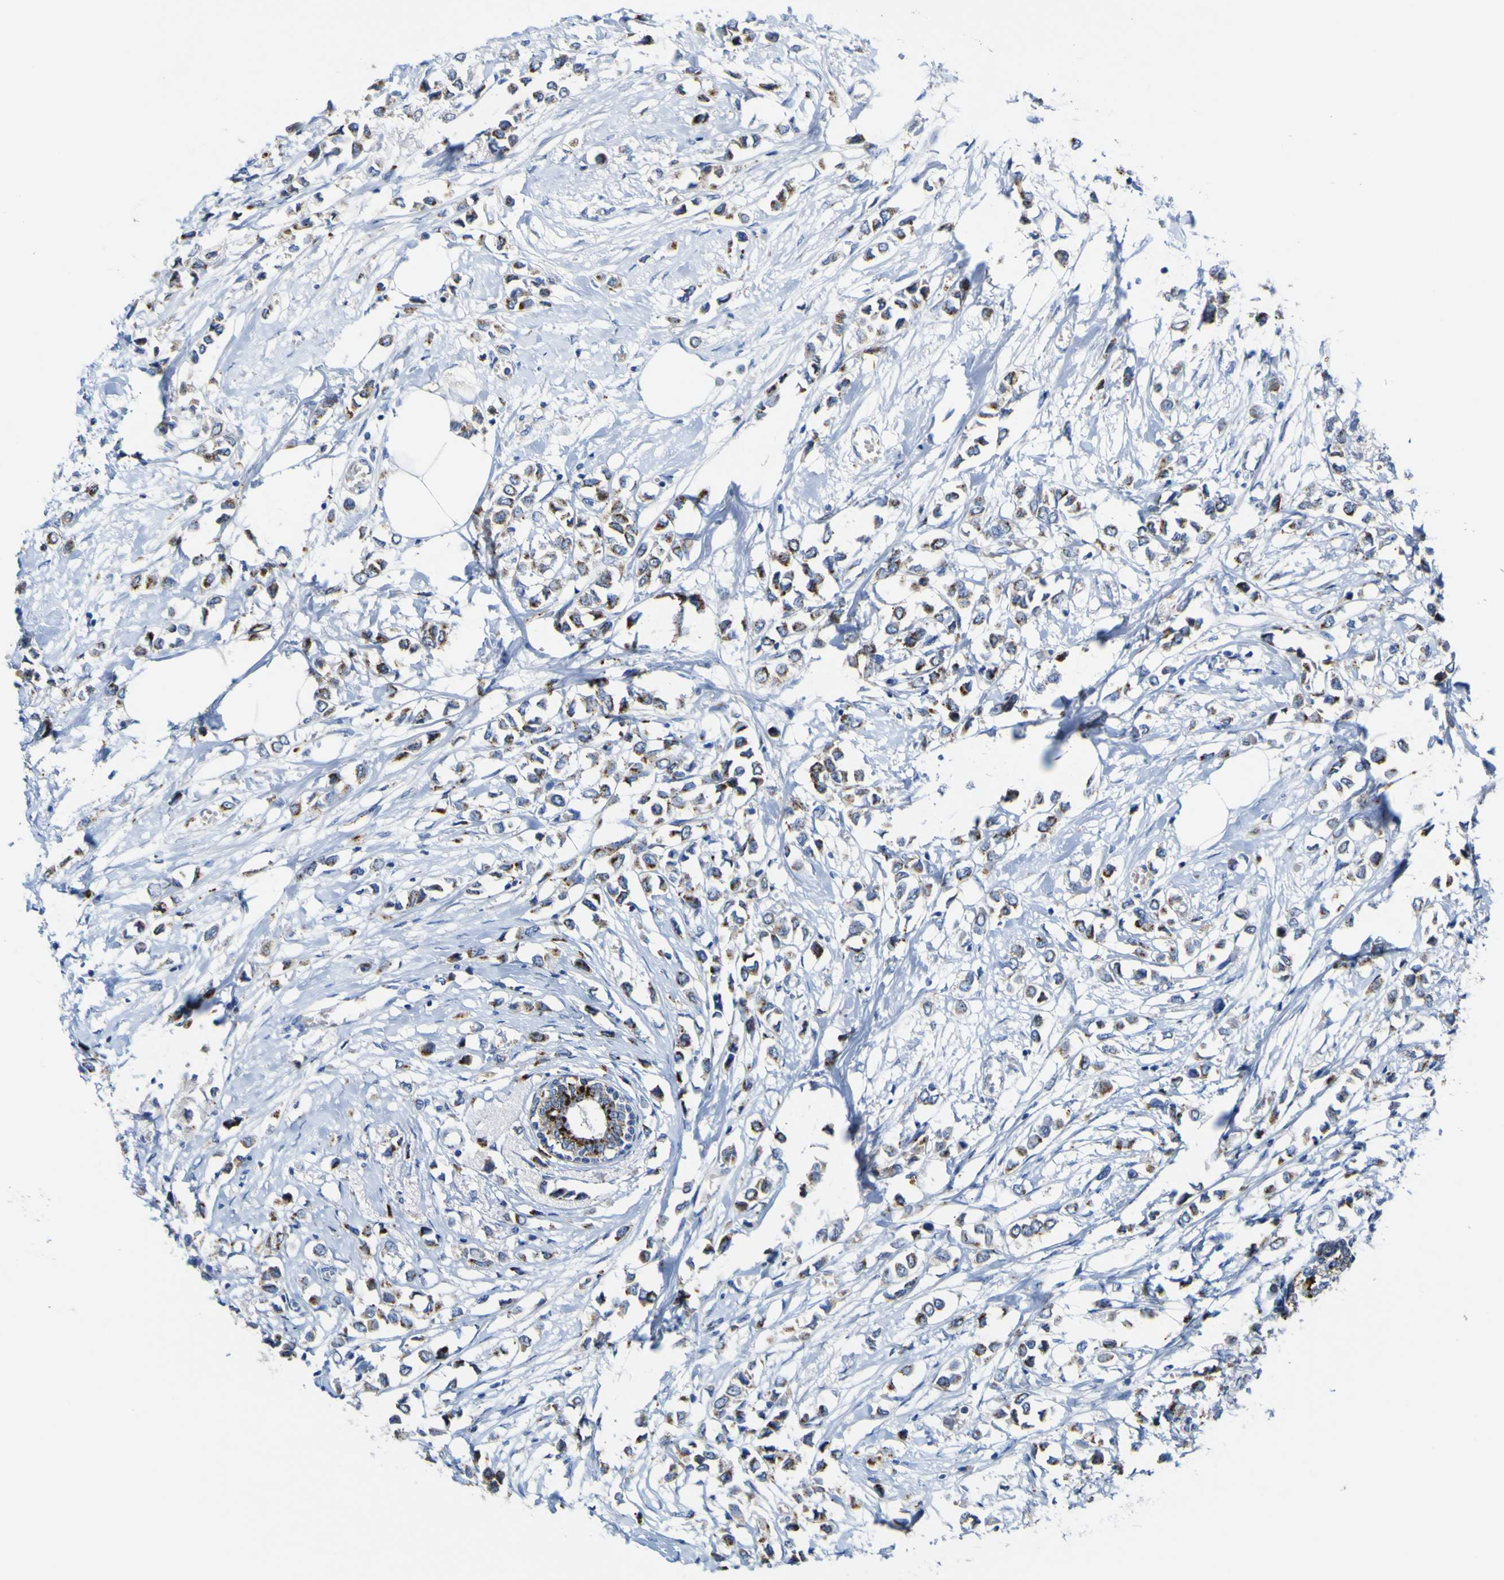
{"staining": {"intensity": "moderate", "quantity": "25%-75%", "location": "cytoplasmic/membranous"}, "tissue": "breast cancer", "cell_type": "Tumor cells", "image_type": "cancer", "snomed": [{"axis": "morphology", "description": "Lobular carcinoma"}, {"axis": "topography", "description": "Breast"}], "caption": "Brown immunohistochemical staining in human lobular carcinoma (breast) exhibits moderate cytoplasmic/membranous expression in approximately 25%-75% of tumor cells. The protein is shown in brown color, while the nuclei are stained blue.", "gene": "PTPRF", "patient": {"sex": "female", "age": 51}}